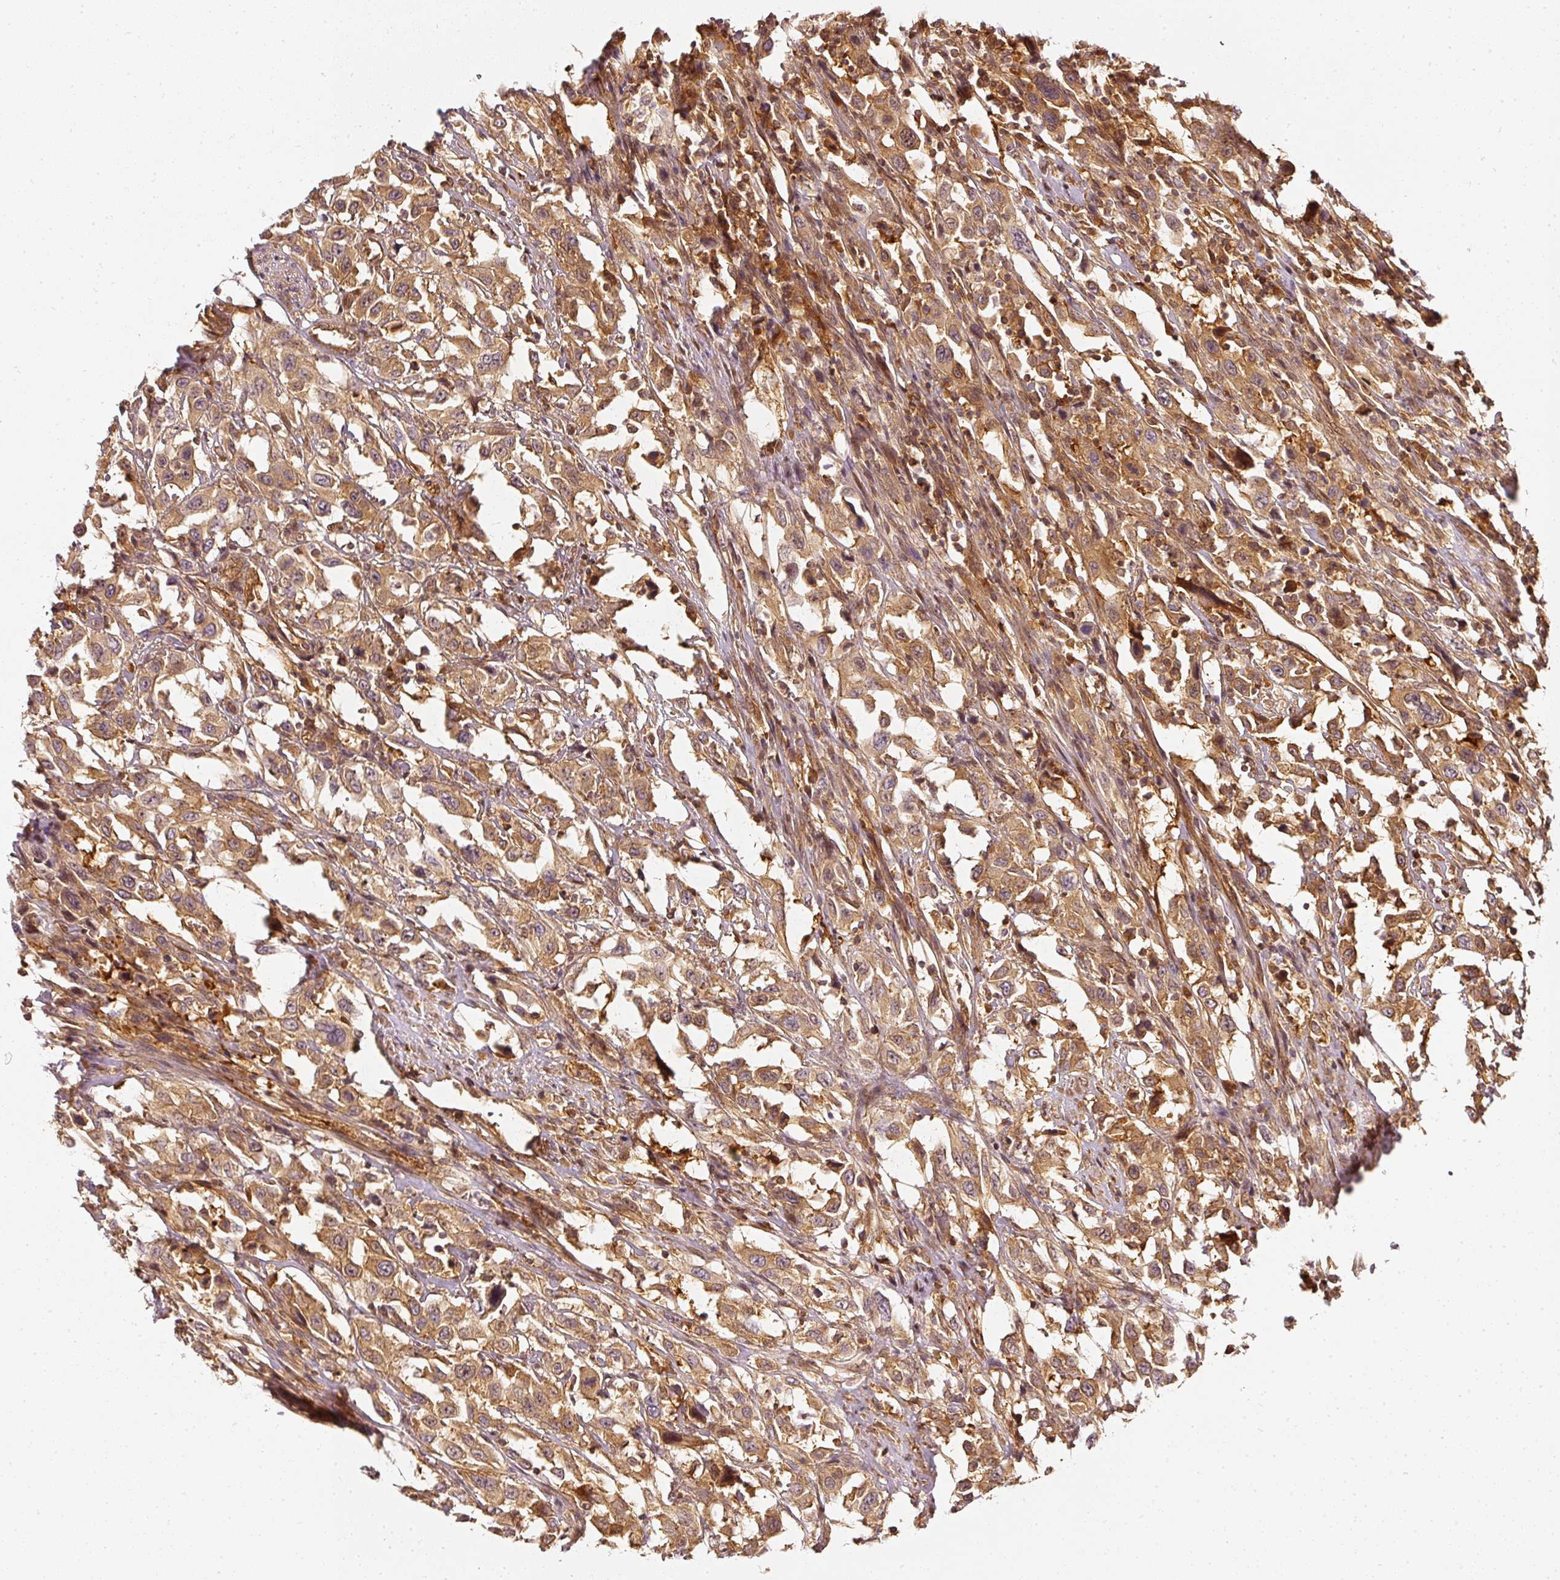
{"staining": {"intensity": "moderate", "quantity": ">75%", "location": "cytoplasmic/membranous,nuclear"}, "tissue": "urothelial cancer", "cell_type": "Tumor cells", "image_type": "cancer", "snomed": [{"axis": "morphology", "description": "Urothelial carcinoma, High grade"}, {"axis": "topography", "description": "Urinary bladder"}], "caption": "Human urothelial cancer stained with a protein marker demonstrates moderate staining in tumor cells.", "gene": "ASMTL", "patient": {"sex": "male", "age": 61}}